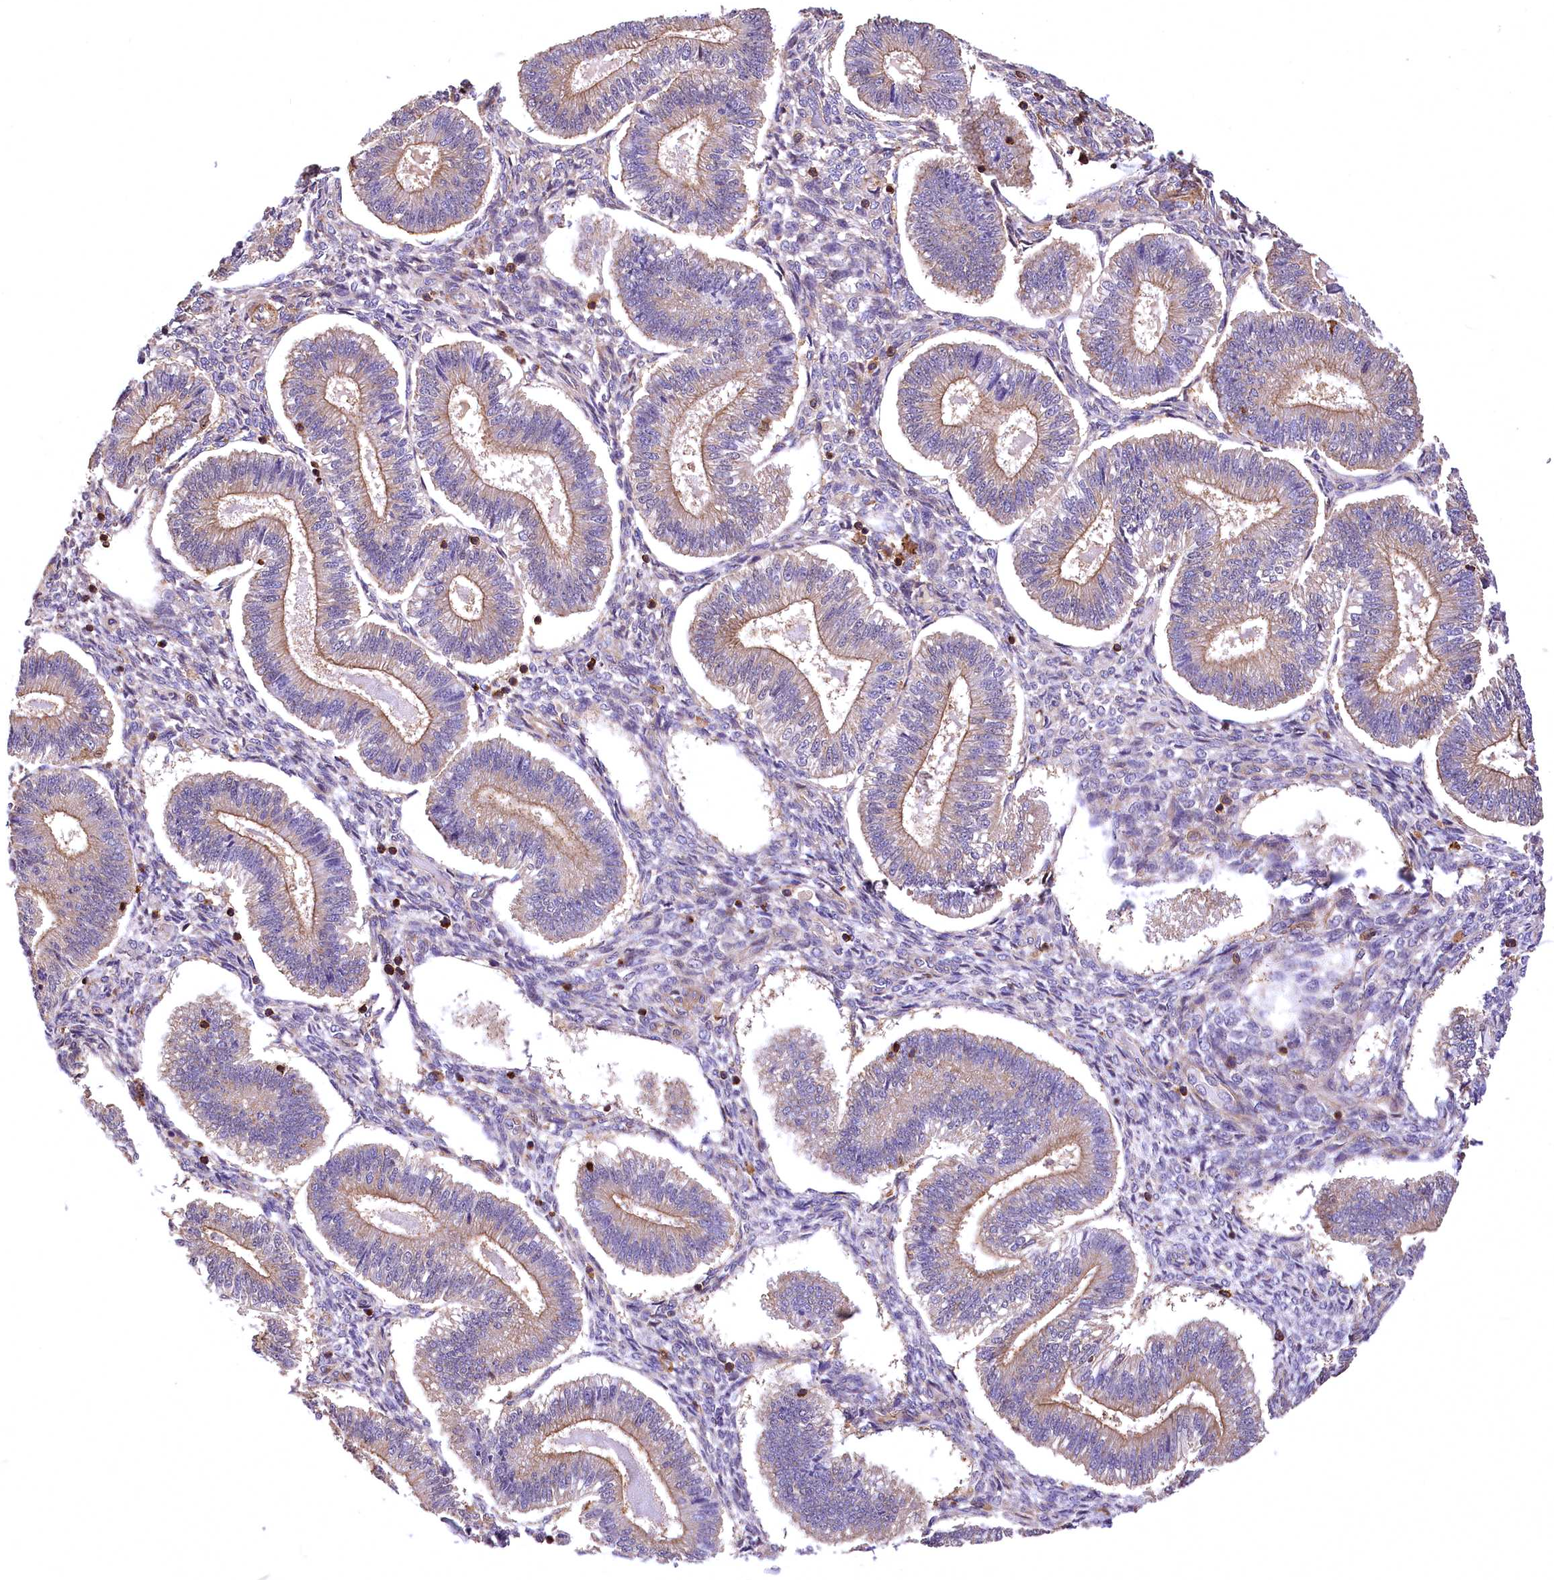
{"staining": {"intensity": "negative", "quantity": "none", "location": "none"}, "tissue": "endometrium", "cell_type": "Cells in endometrial stroma", "image_type": "normal", "snomed": [{"axis": "morphology", "description": "Normal tissue, NOS"}, {"axis": "topography", "description": "Endometrium"}], "caption": "This is an immunohistochemistry (IHC) micrograph of unremarkable human endometrium. There is no positivity in cells in endometrial stroma.", "gene": "DPP3", "patient": {"sex": "female", "age": 25}}